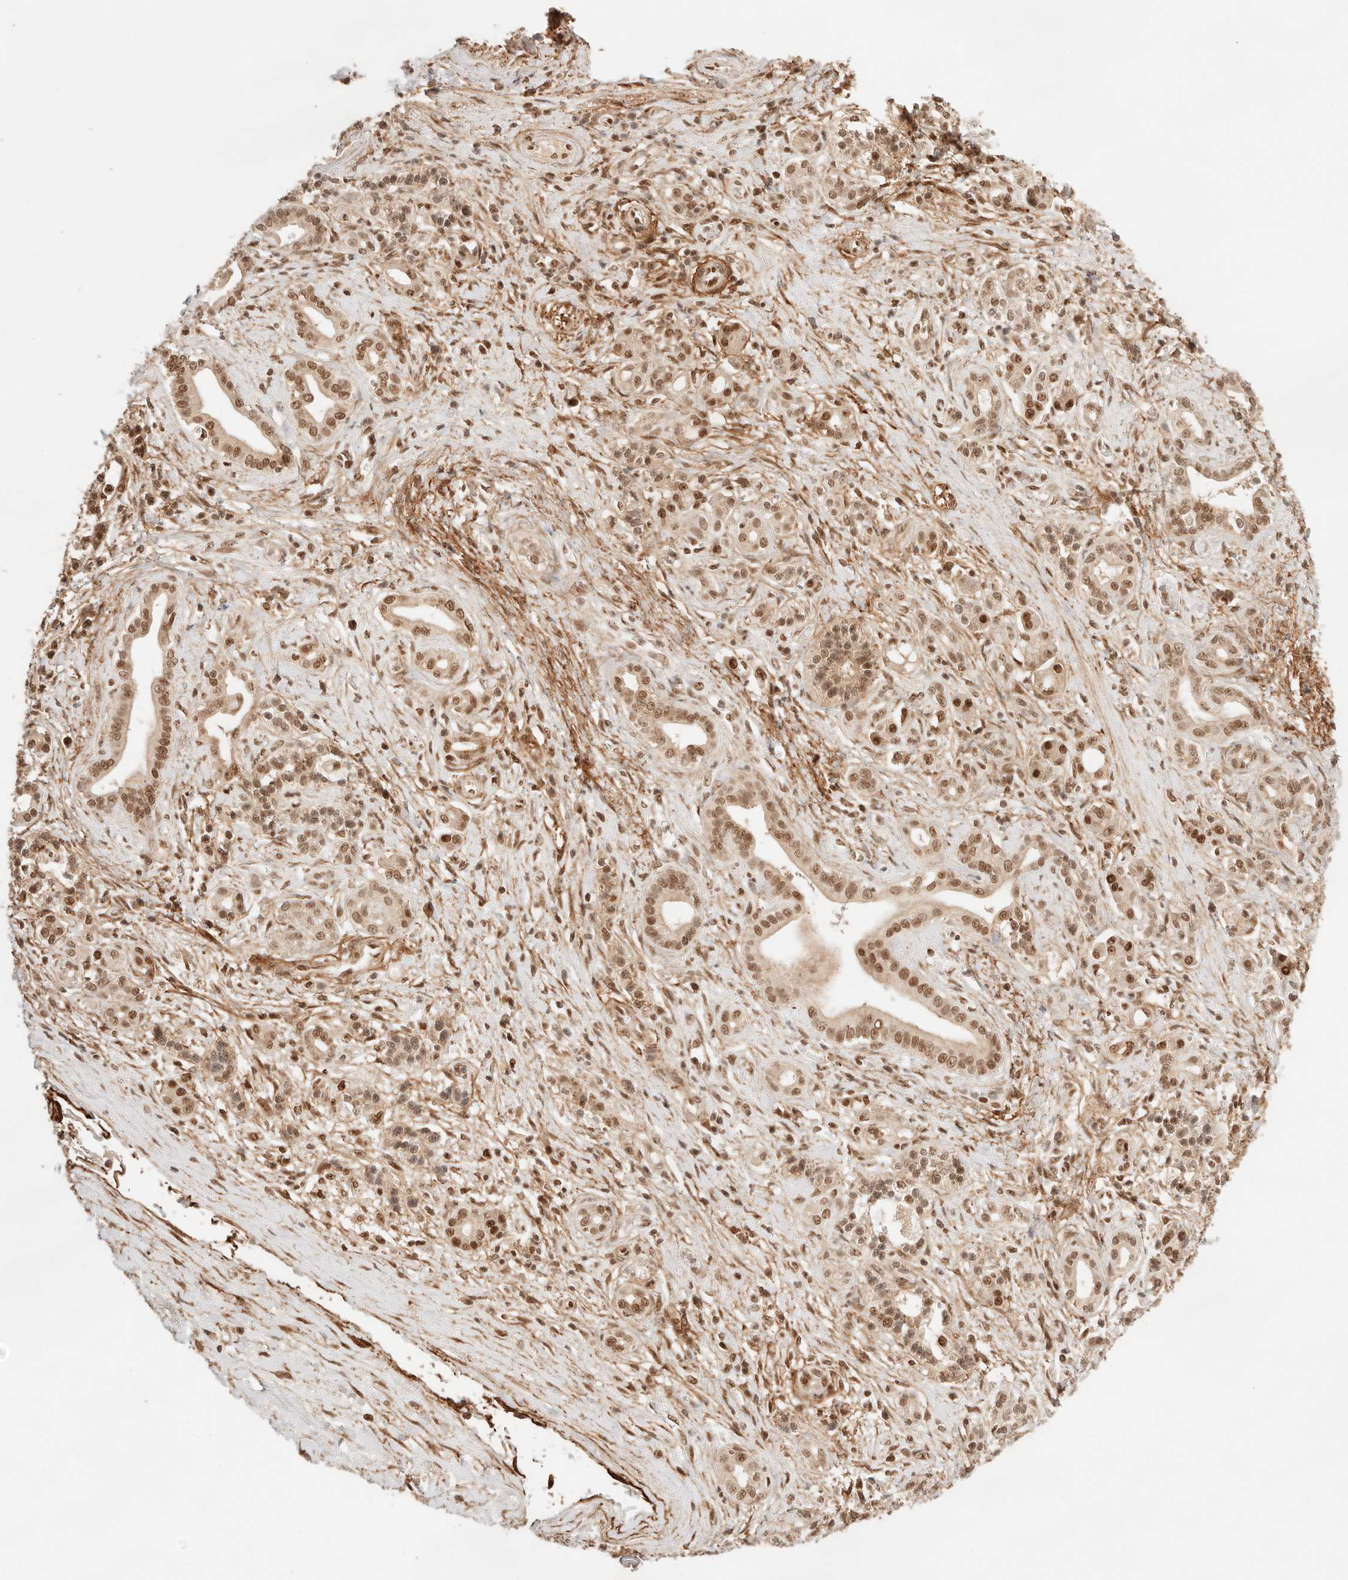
{"staining": {"intensity": "moderate", "quantity": ">75%", "location": "nuclear"}, "tissue": "pancreatic cancer", "cell_type": "Tumor cells", "image_type": "cancer", "snomed": [{"axis": "morphology", "description": "Adenocarcinoma, NOS"}, {"axis": "topography", "description": "Pancreas"}], "caption": "Immunohistochemistry (IHC) image of neoplastic tissue: pancreatic adenocarcinoma stained using IHC displays medium levels of moderate protein expression localized specifically in the nuclear of tumor cells, appearing as a nuclear brown color.", "gene": "GTF2E2", "patient": {"sex": "male", "age": 78}}